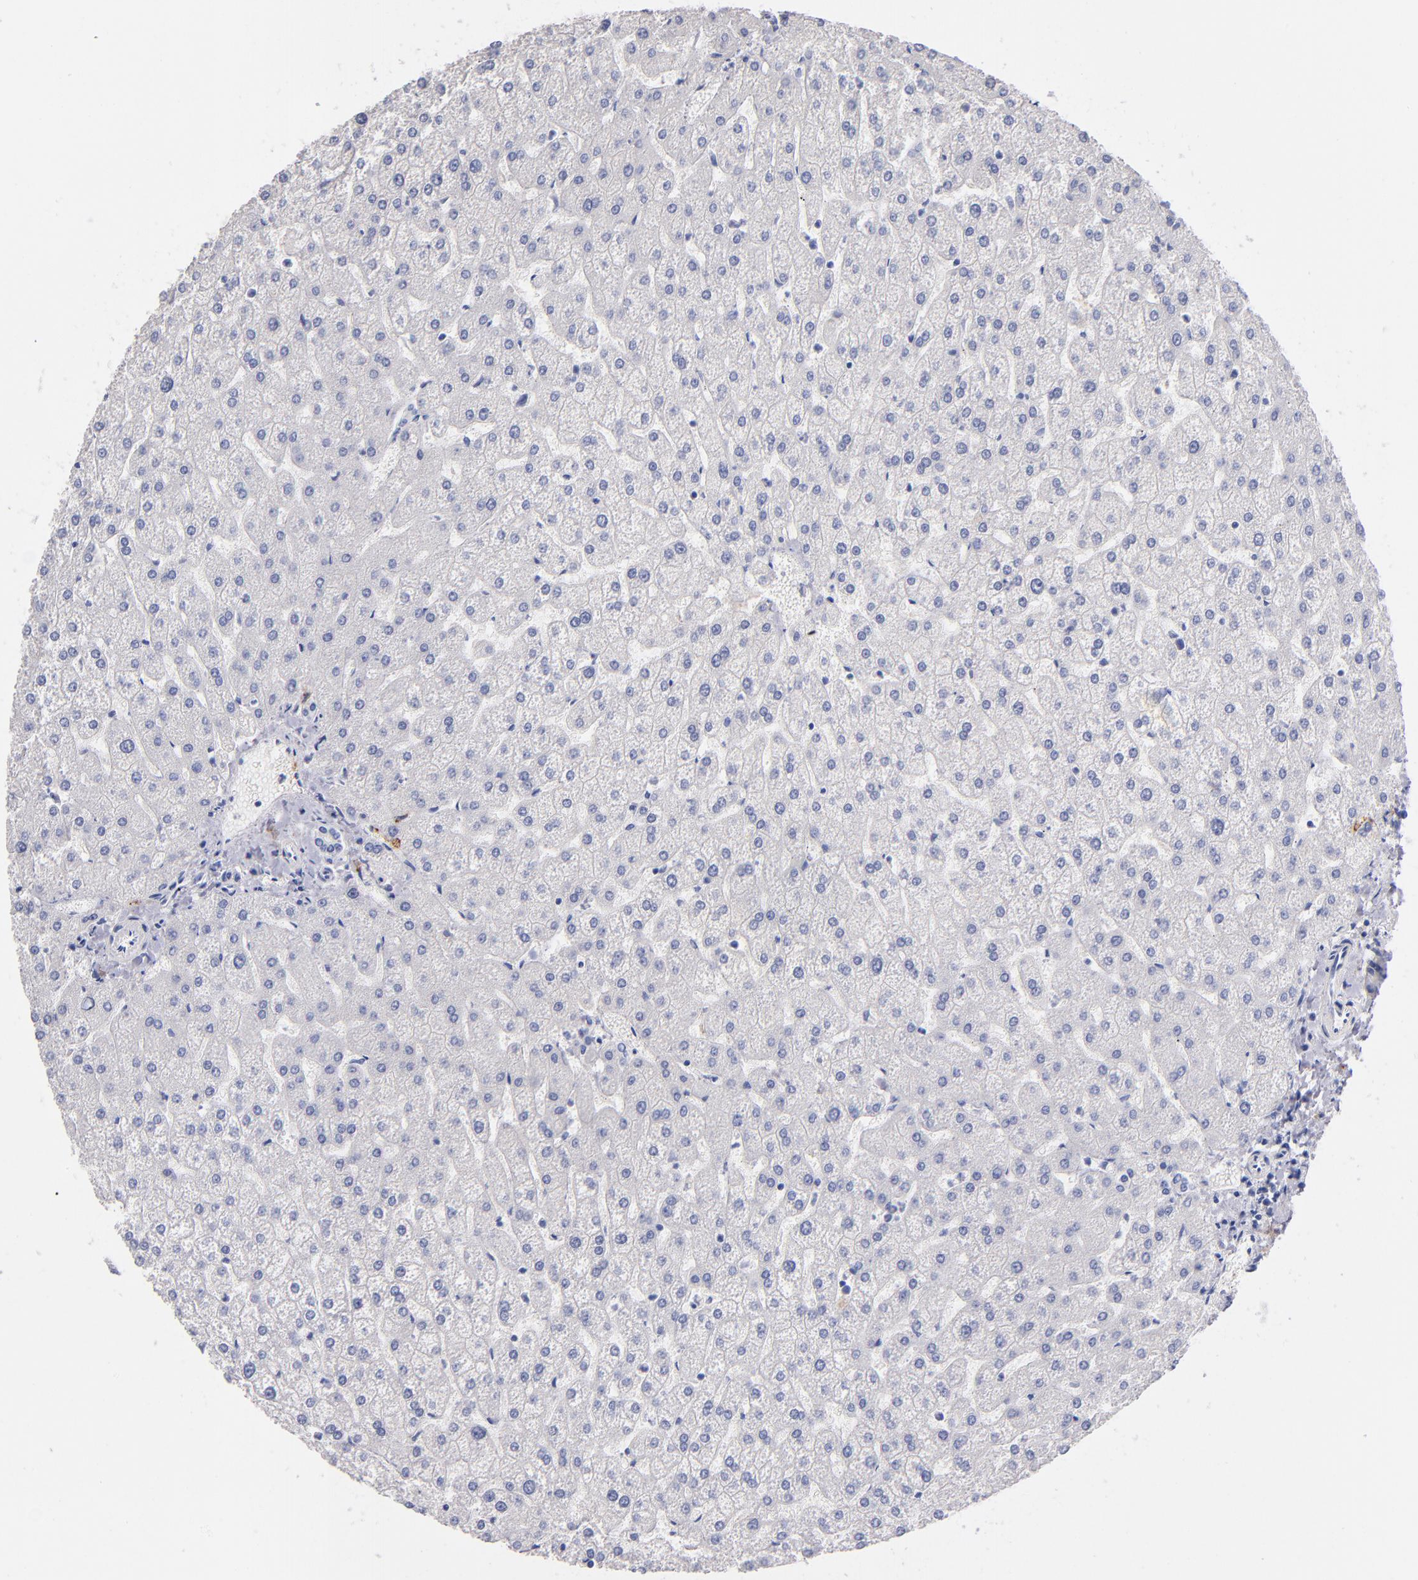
{"staining": {"intensity": "negative", "quantity": "none", "location": "none"}, "tissue": "liver", "cell_type": "Cholangiocytes", "image_type": "normal", "snomed": [{"axis": "morphology", "description": "Normal tissue, NOS"}, {"axis": "topography", "description": "Liver"}], "caption": "DAB (3,3'-diaminobenzidine) immunohistochemical staining of normal liver displays no significant positivity in cholangiocytes. Nuclei are stained in blue.", "gene": "KIT", "patient": {"sex": "female", "age": 32}}